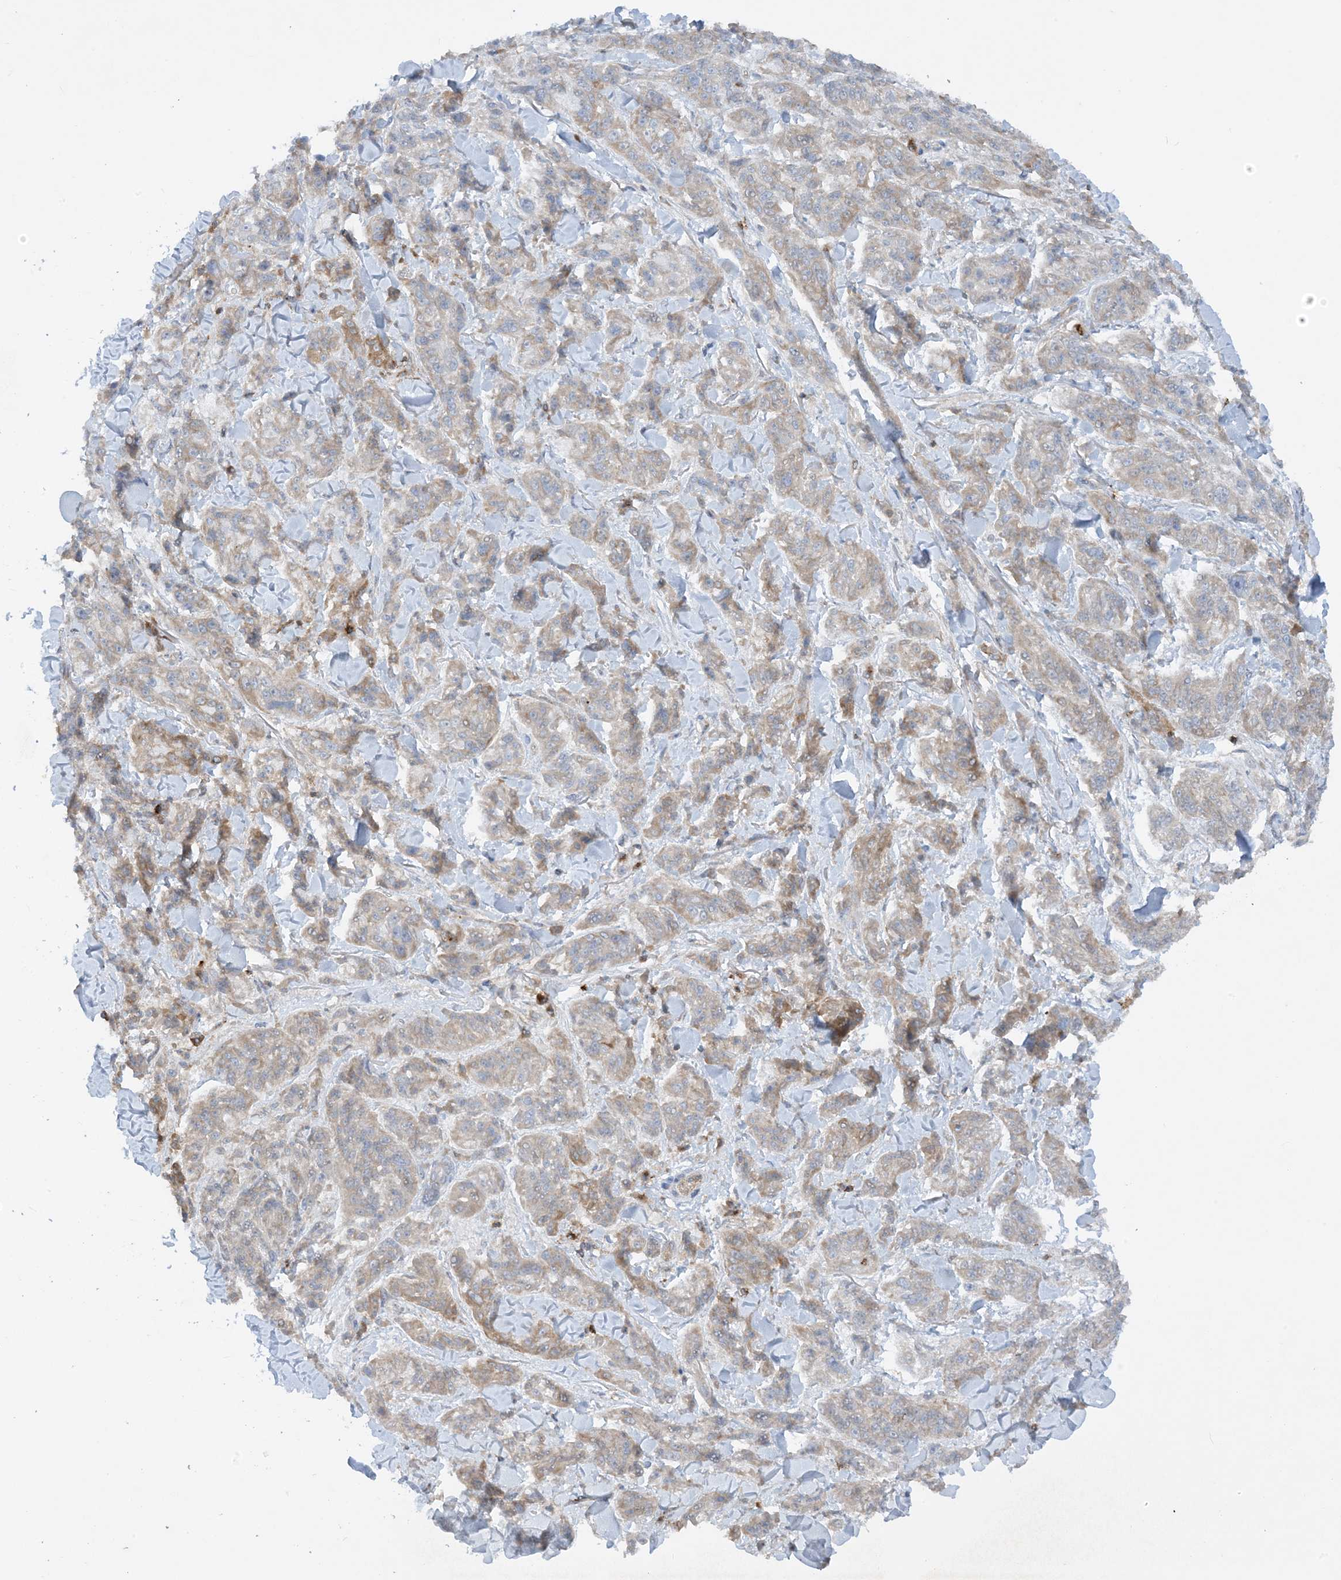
{"staining": {"intensity": "moderate", "quantity": "<25%", "location": "cytoplasmic/membranous"}, "tissue": "melanoma", "cell_type": "Tumor cells", "image_type": "cancer", "snomed": [{"axis": "morphology", "description": "Malignant melanoma, NOS"}, {"axis": "topography", "description": "Skin"}], "caption": "Immunohistochemistry (IHC) photomicrograph of neoplastic tissue: human melanoma stained using immunohistochemistry (IHC) shows low levels of moderate protein expression localized specifically in the cytoplasmic/membranous of tumor cells, appearing as a cytoplasmic/membranous brown color.", "gene": "HLA-E", "patient": {"sex": "male", "age": 53}}